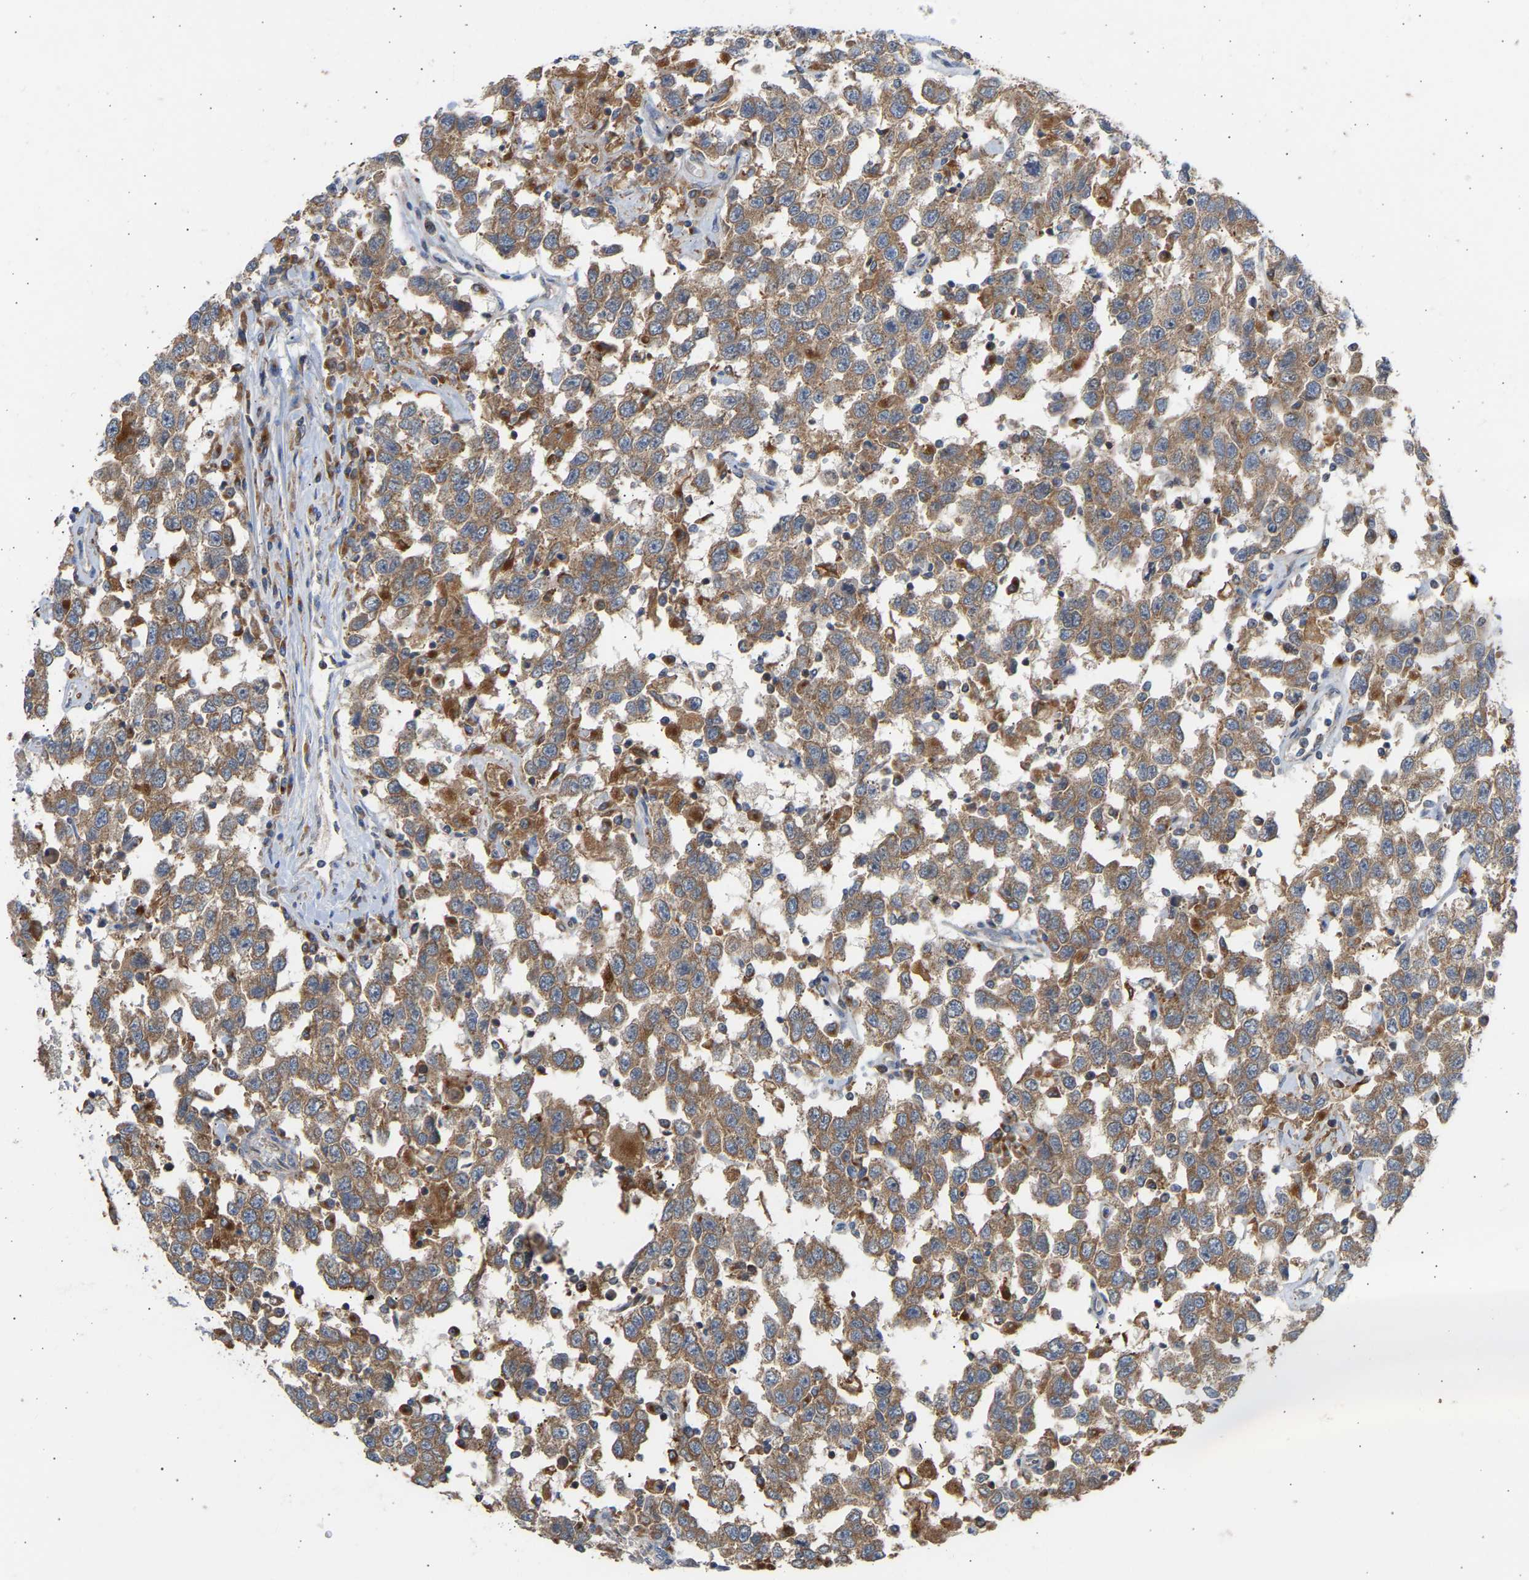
{"staining": {"intensity": "moderate", "quantity": ">75%", "location": "cytoplasmic/membranous"}, "tissue": "testis cancer", "cell_type": "Tumor cells", "image_type": "cancer", "snomed": [{"axis": "morphology", "description": "Seminoma, NOS"}, {"axis": "topography", "description": "Testis"}], "caption": "Immunohistochemical staining of human testis cancer displays moderate cytoplasmic/membranous protein positivity in about >75% of tumor cells.", "gene": "GCN1", "patient": {"sex": "male", "age": 41}}